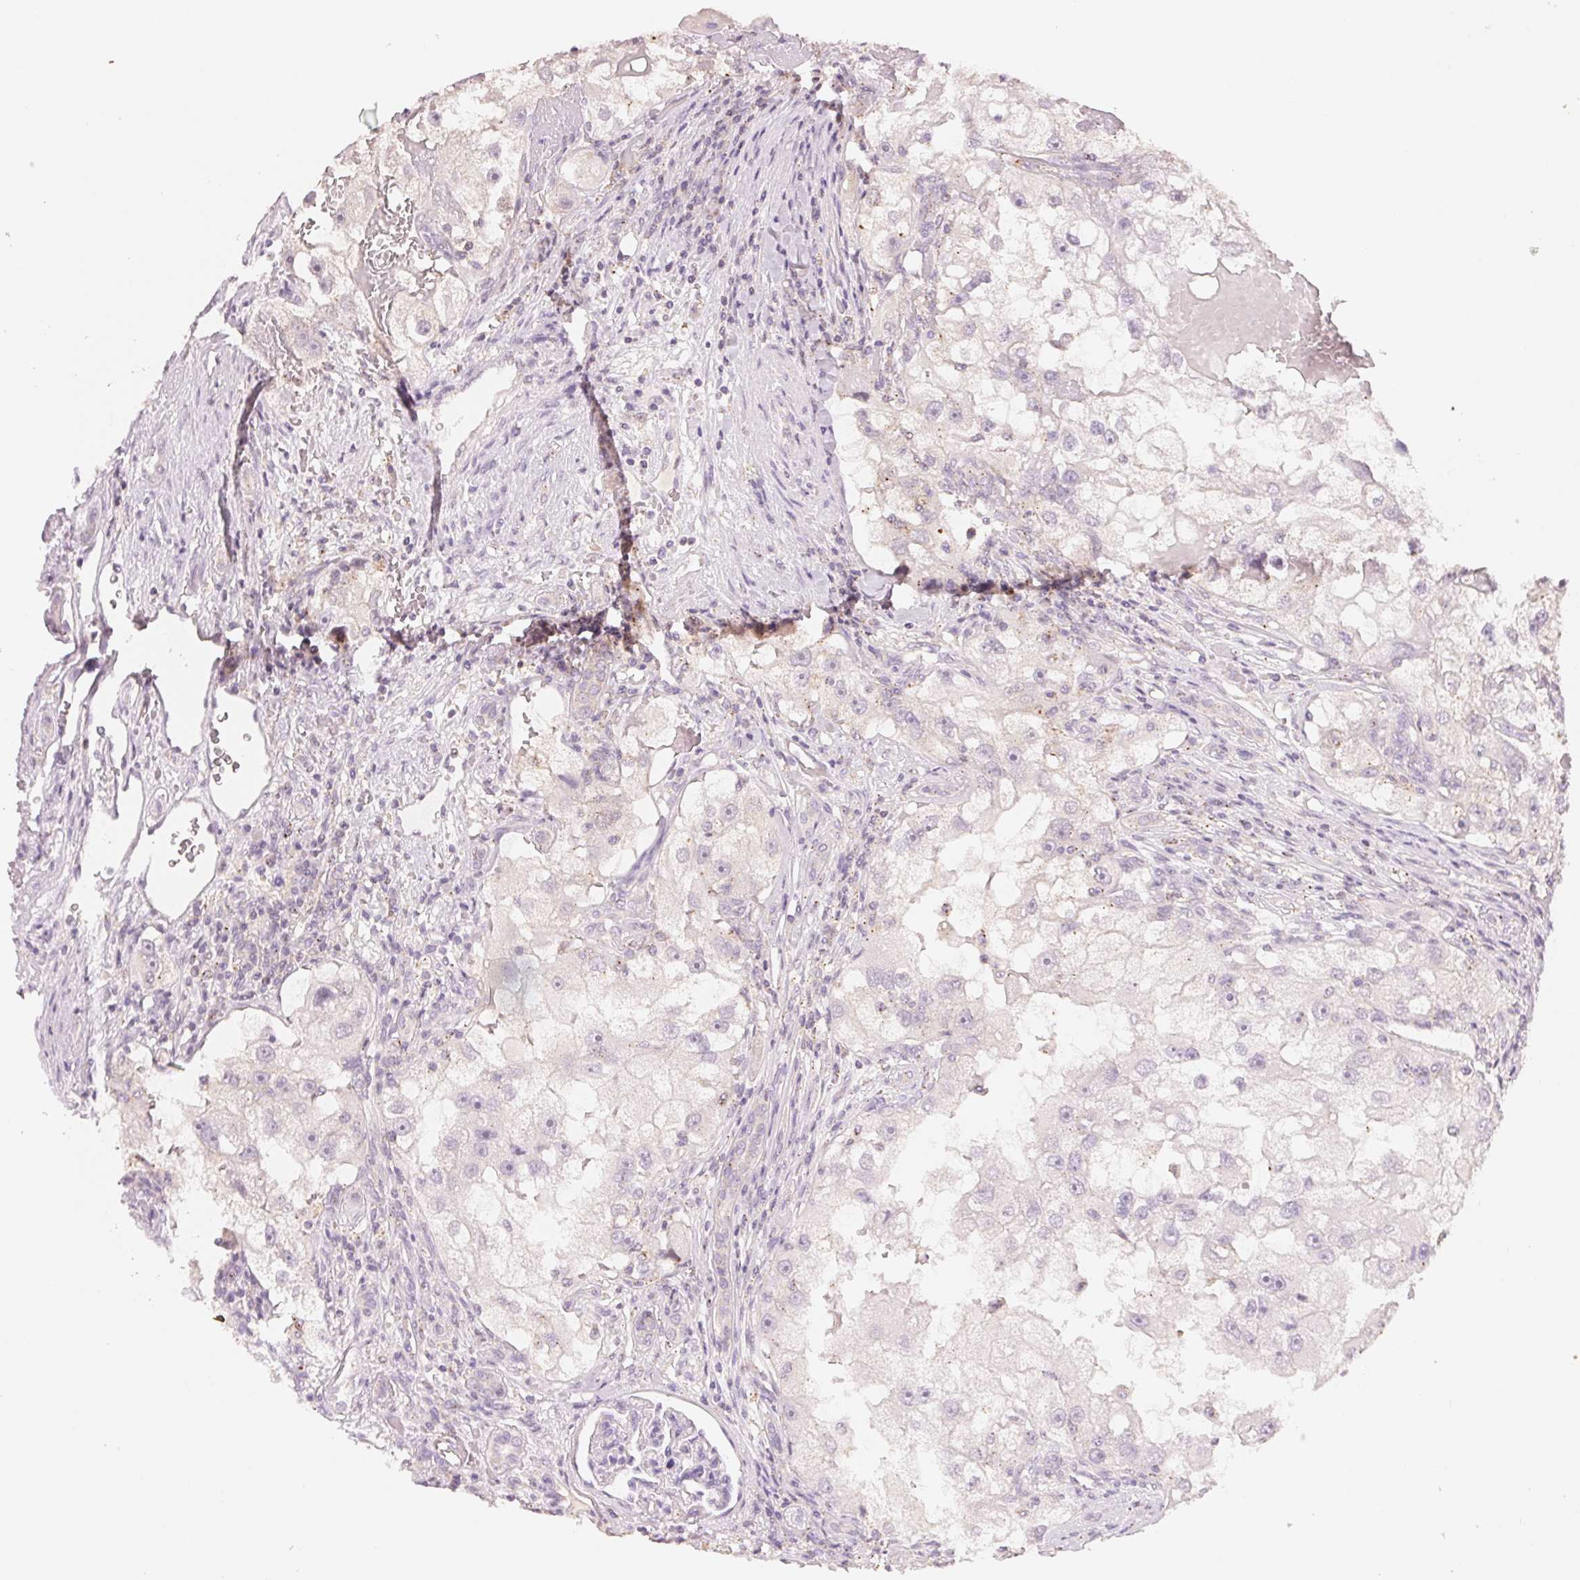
{"staining": {"intensity": "negative", "quantity": "none", "location": "none"}, "tissue": "renal cancer", "cell_type": "Tumor cells", "image_type": "cancer", "snomed": [{"axis": "morphology", "description": "Adenocarcinoma, NOS"}, {"axis": "topography", "description": "Kidney"}], "caption": "DAB (3,3'-diaminobenzidine) immunohistochemical staining of renal adenocarcinoma reveals no significant positivity in tumor cells. (Stains: DAB (3,3'-diaminobenzidine) immunohistochemistry with hematoxylin counter stain, Microscopy: brightfield microscopy at high magnification).", "gene": "HOXB13", "patient": {"sex": "male", "age": 63}}